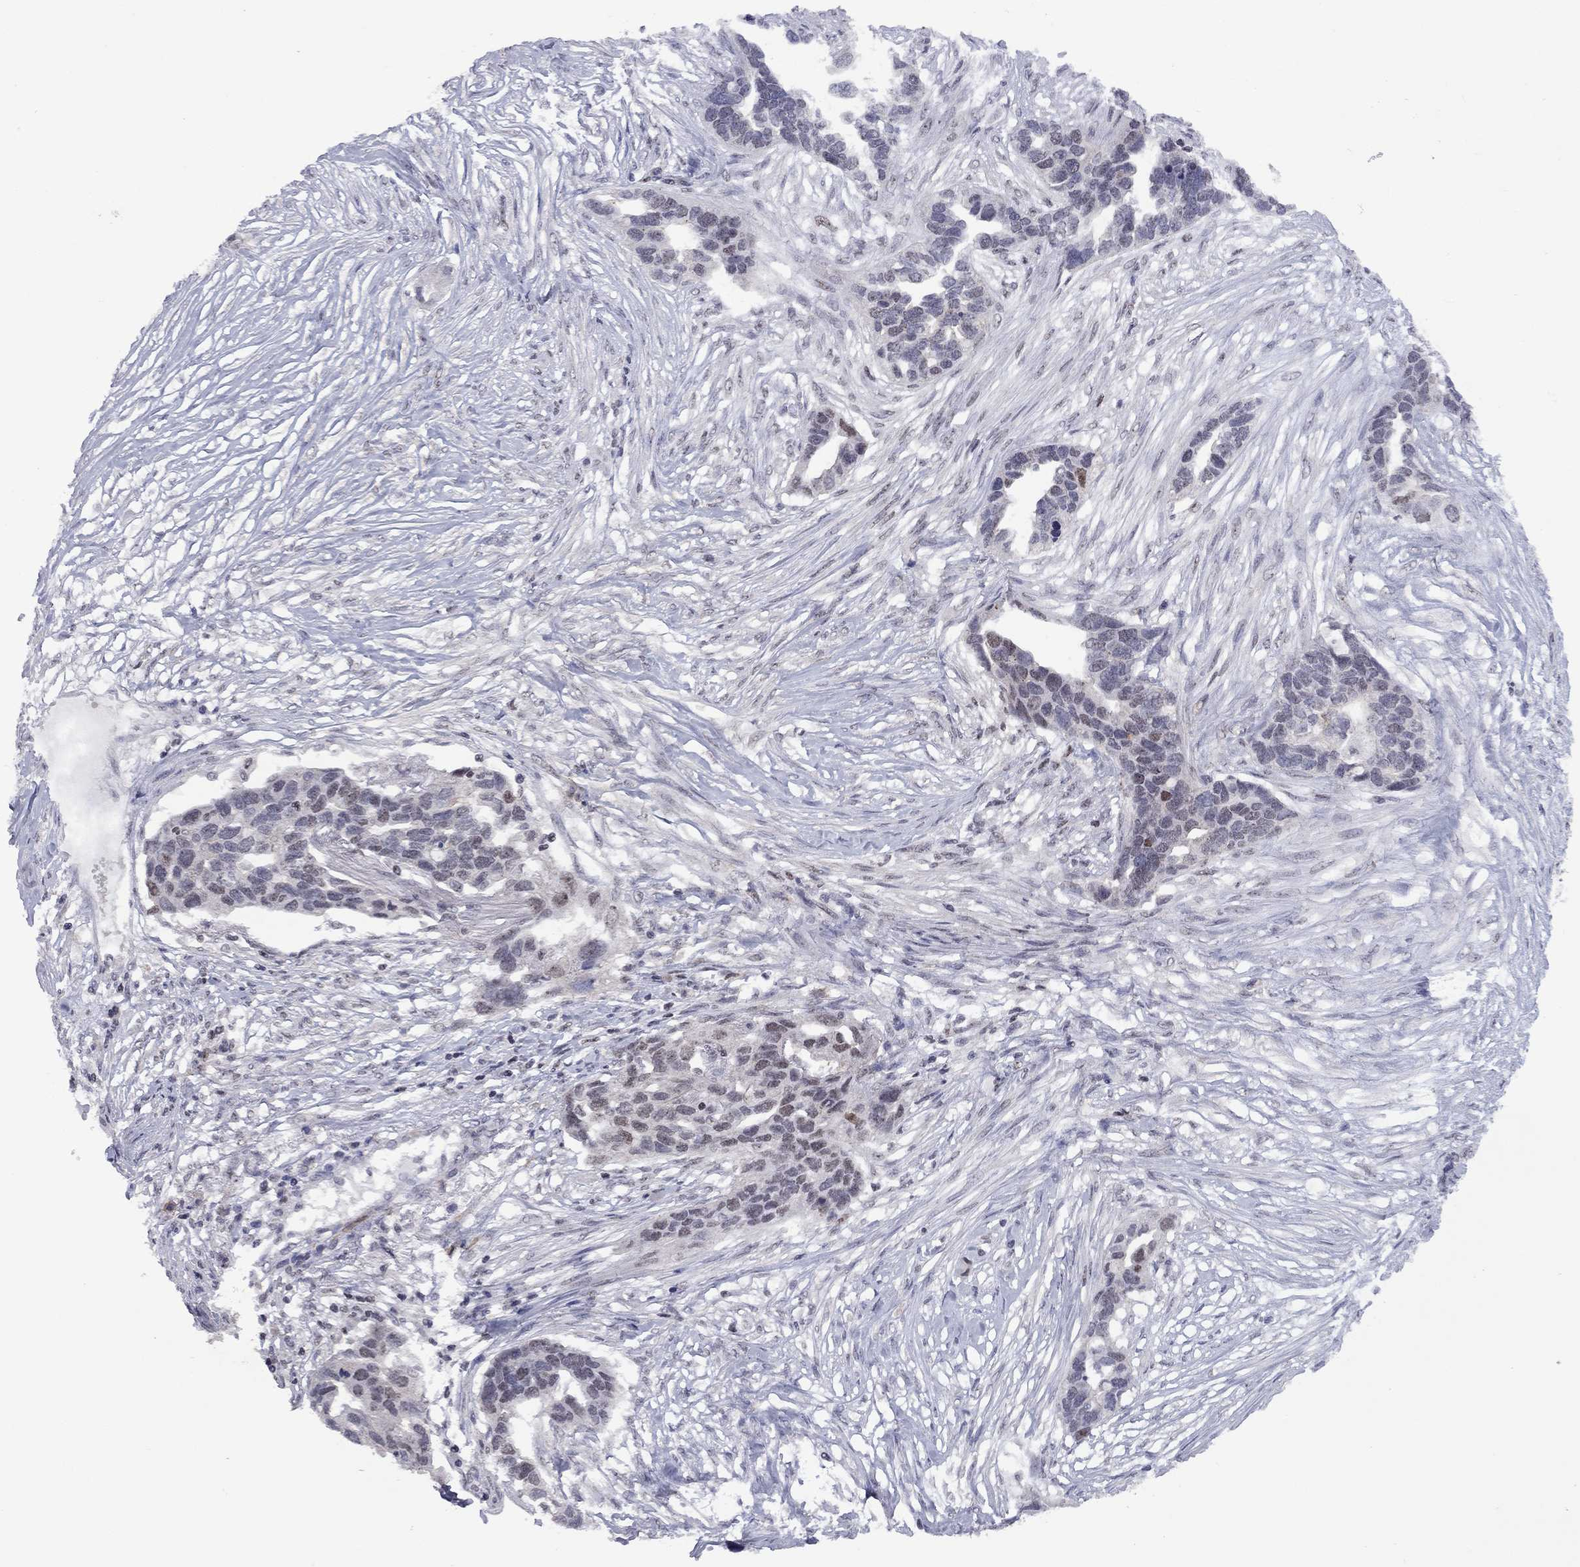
{"staining": {"intensity": "weak", "quantity": "<25%", "location": "nuclear"}, "tissue": "ovarian cancer", "cell_type": "Tumor cells", "image_type": "cancer", "snomed": [{"axis": "morphology", "description": "Cystadenocarcinoma, serous, NOS"}, {"axis": "topography", "description": "Ovary"}], "caption": "This is an immunohistochemistry (IHC) photomicrograph of ovarian cancer. There is no positivity in tumor cells.", "gene": "SPOUT1", "patient": {"sex": "female", "age": 54}}